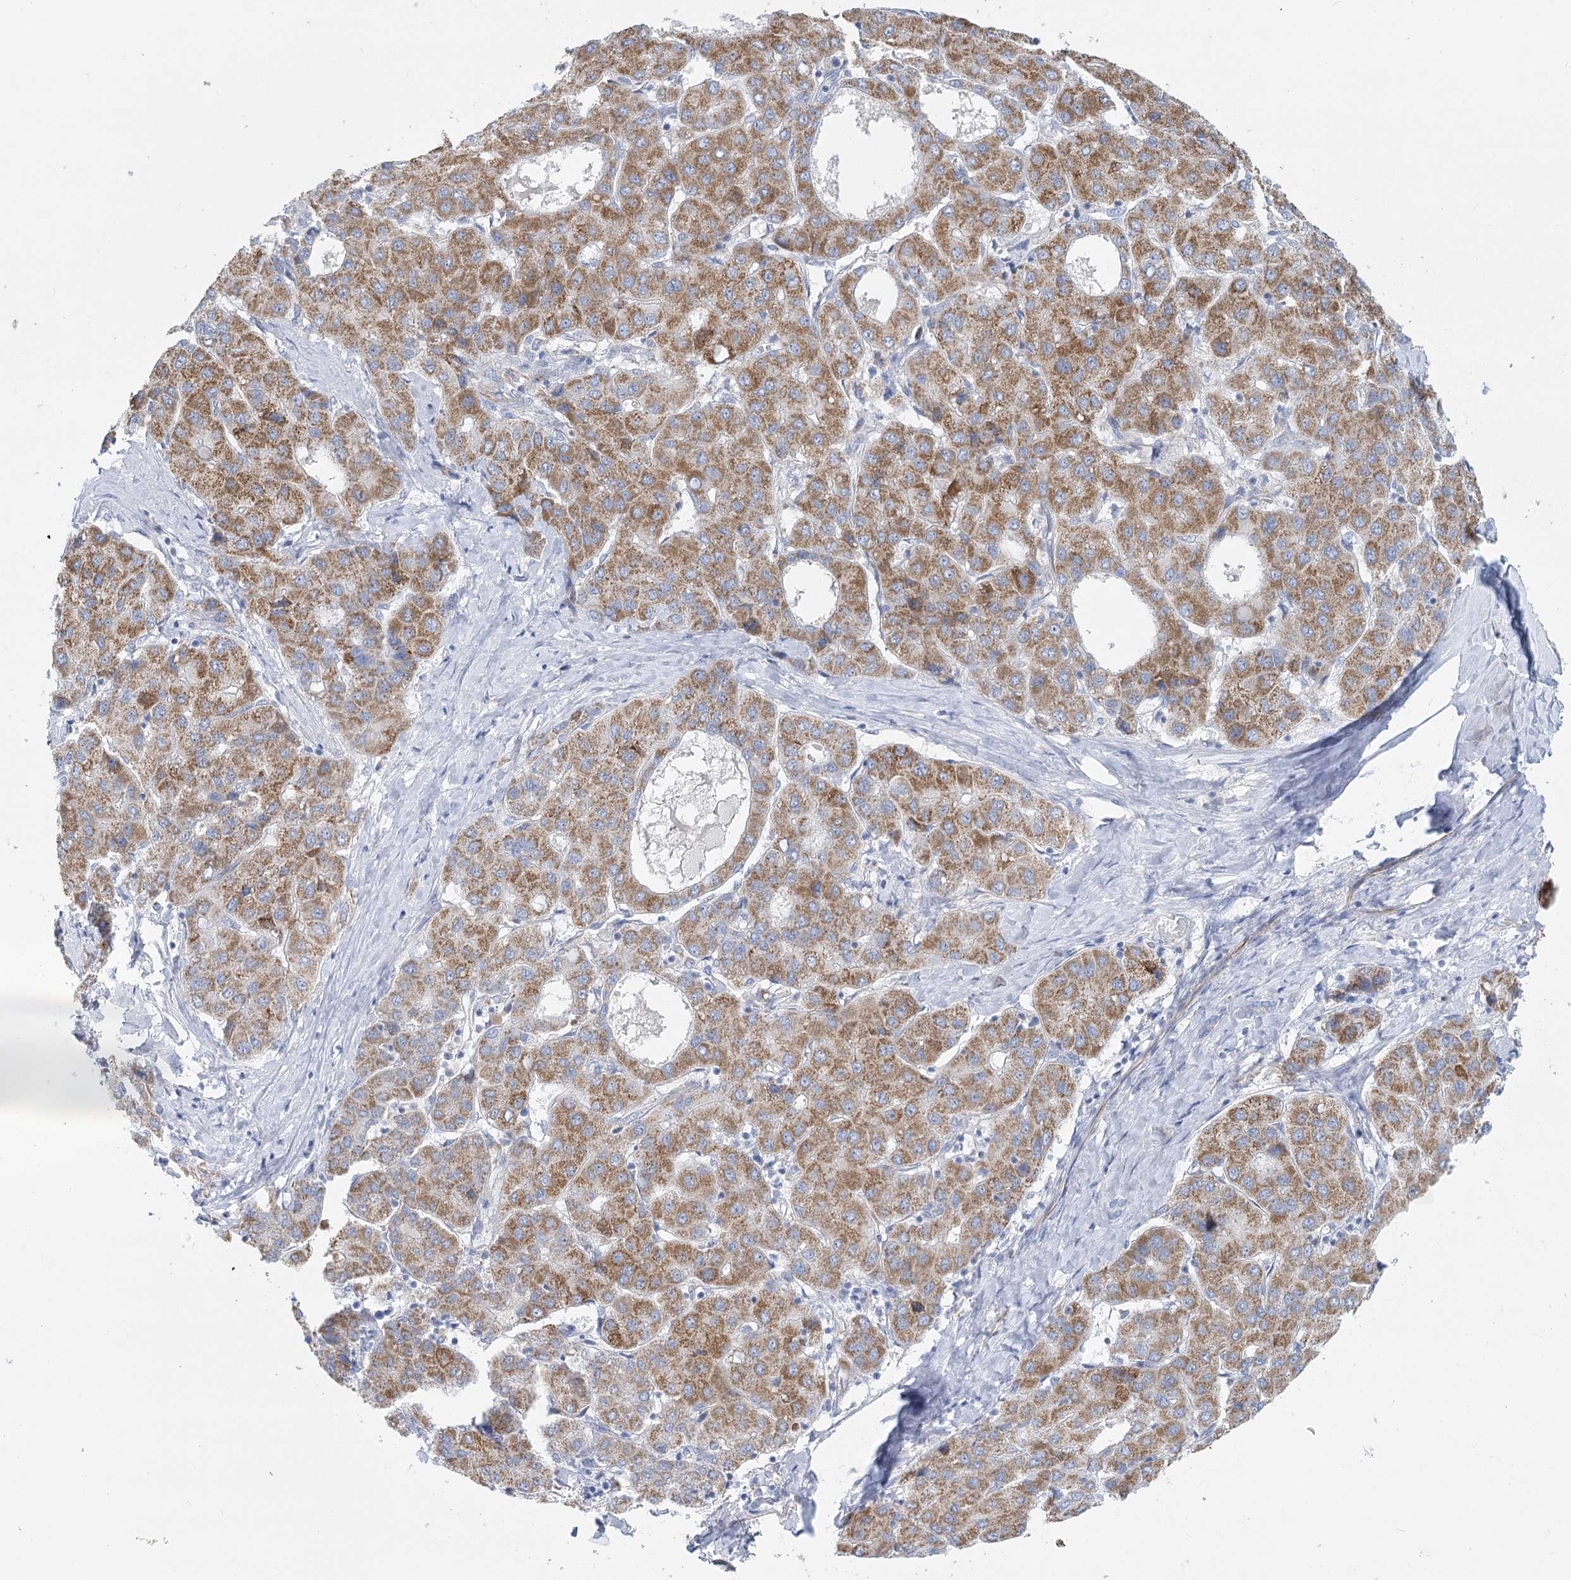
{"staining": {"intensity": "moderate", "quantity": ">75%", "location": "cytoplasmic/membranous"}, "tissue": "liver cancer", "cell_type": "Tumor cells", "image_type": "cancer", "snomed": [{"axis": "morphology", "description": "Carcinoma, Hepatocellular, NOS"}, {"axis": "topography", "description": "Liver"}], "caption": "Human liver cancer stained with a brown dye demonstrates moderate cytoplasmic/membranous positive positivity in about >75% of tumor cells.", "gene": "DHTKD1", "patient": {"sex": "male", "age": 65}}